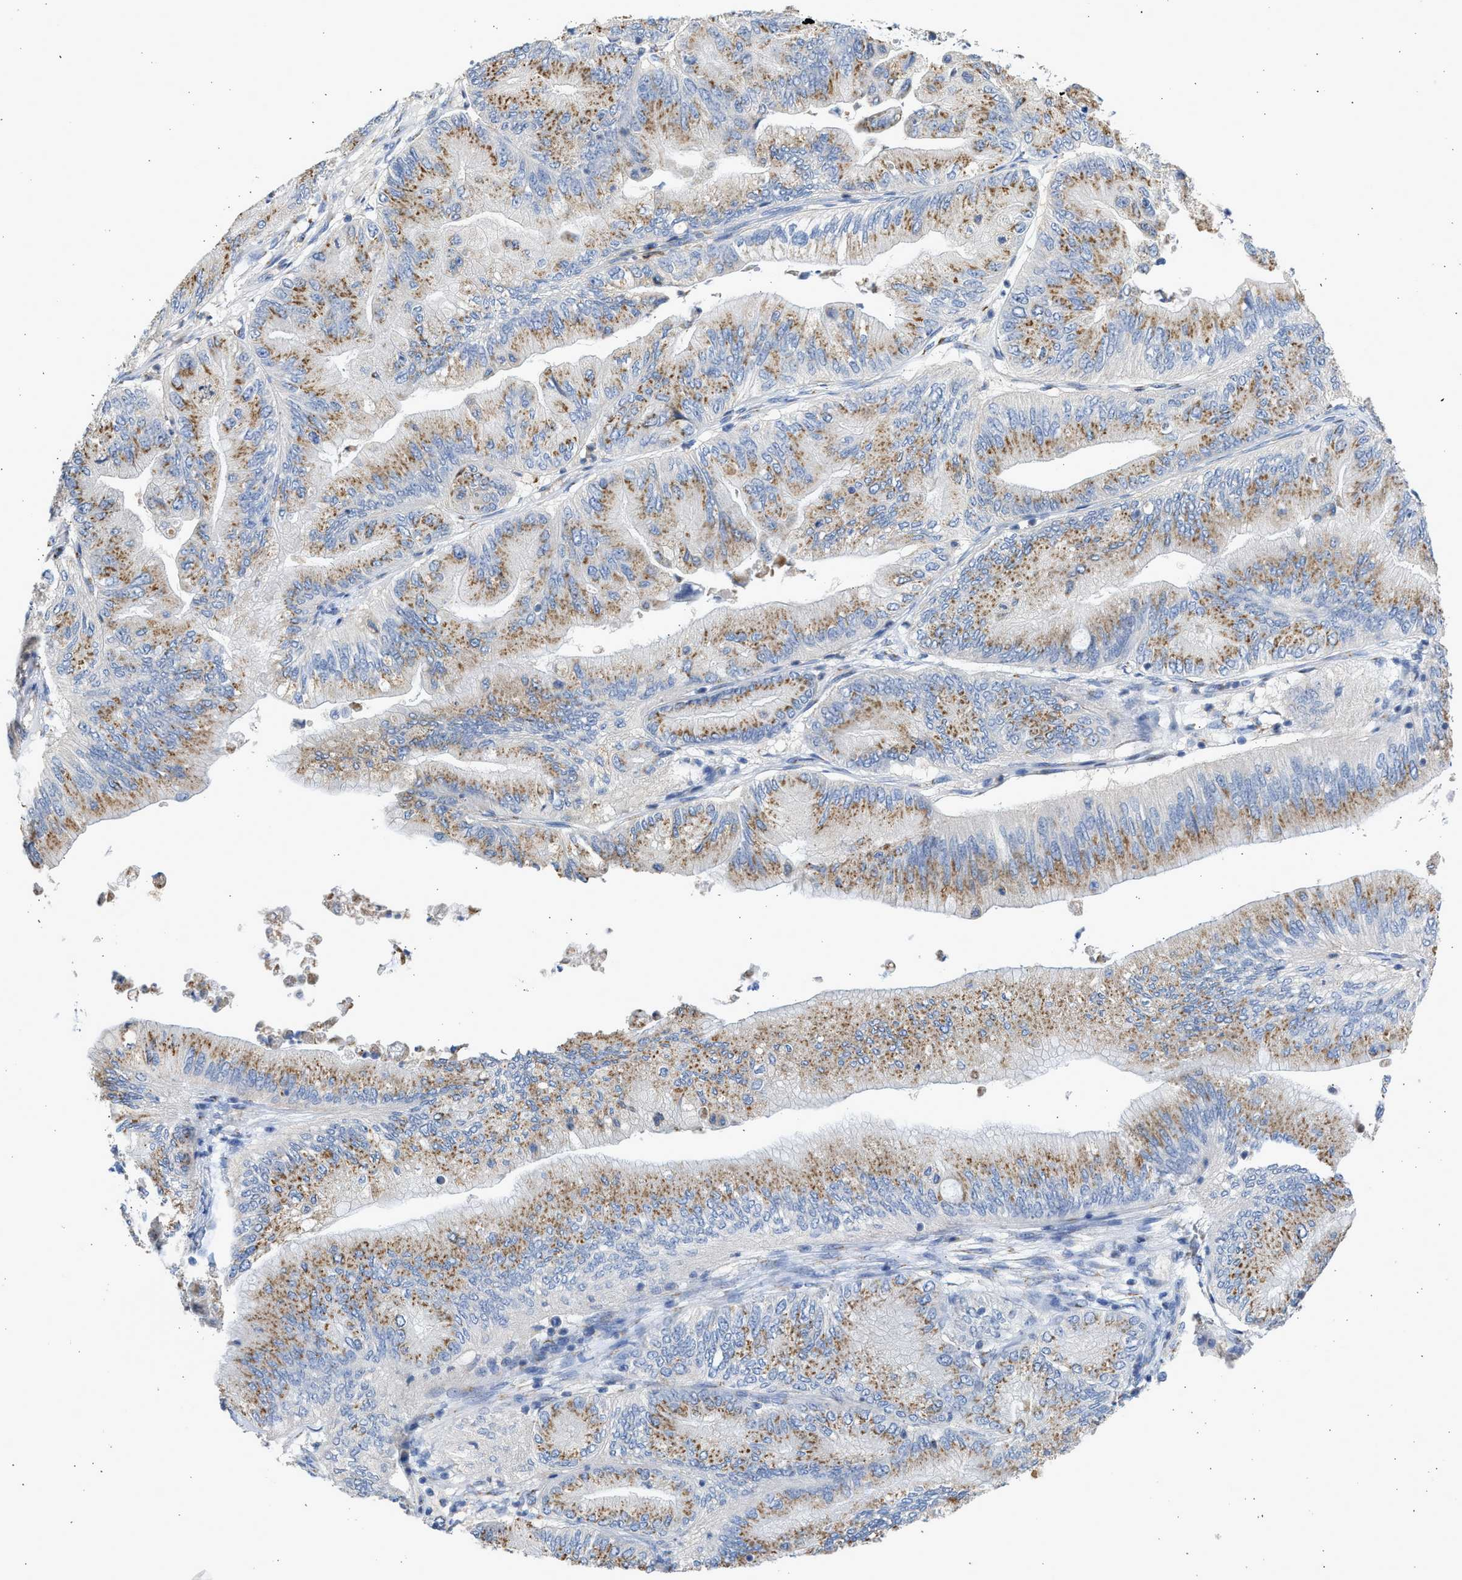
{"staining": {"intensity": "moderate", "quantity": ">75%", "location": "cytoplasmic/membranous"}, "tissue": "ovarian cancer", "cell_type": "Tumor cells", "image_type": "cancer", "snomed": [{"axis": "morphology", "description": "Cystadenocarcinoma, mucinous, NOS"}, {"axis": "topography", "description": "Ovary"}], "caption": "Human mucinous cystadenocarcinoma (ovarian) stained with a brown dye demonstrates moderate cytoplasmic/membranous positive expression in about >75% of tumor cells.", "gene": "IPO8", "patient": {"sex": "female", "age": 61}}